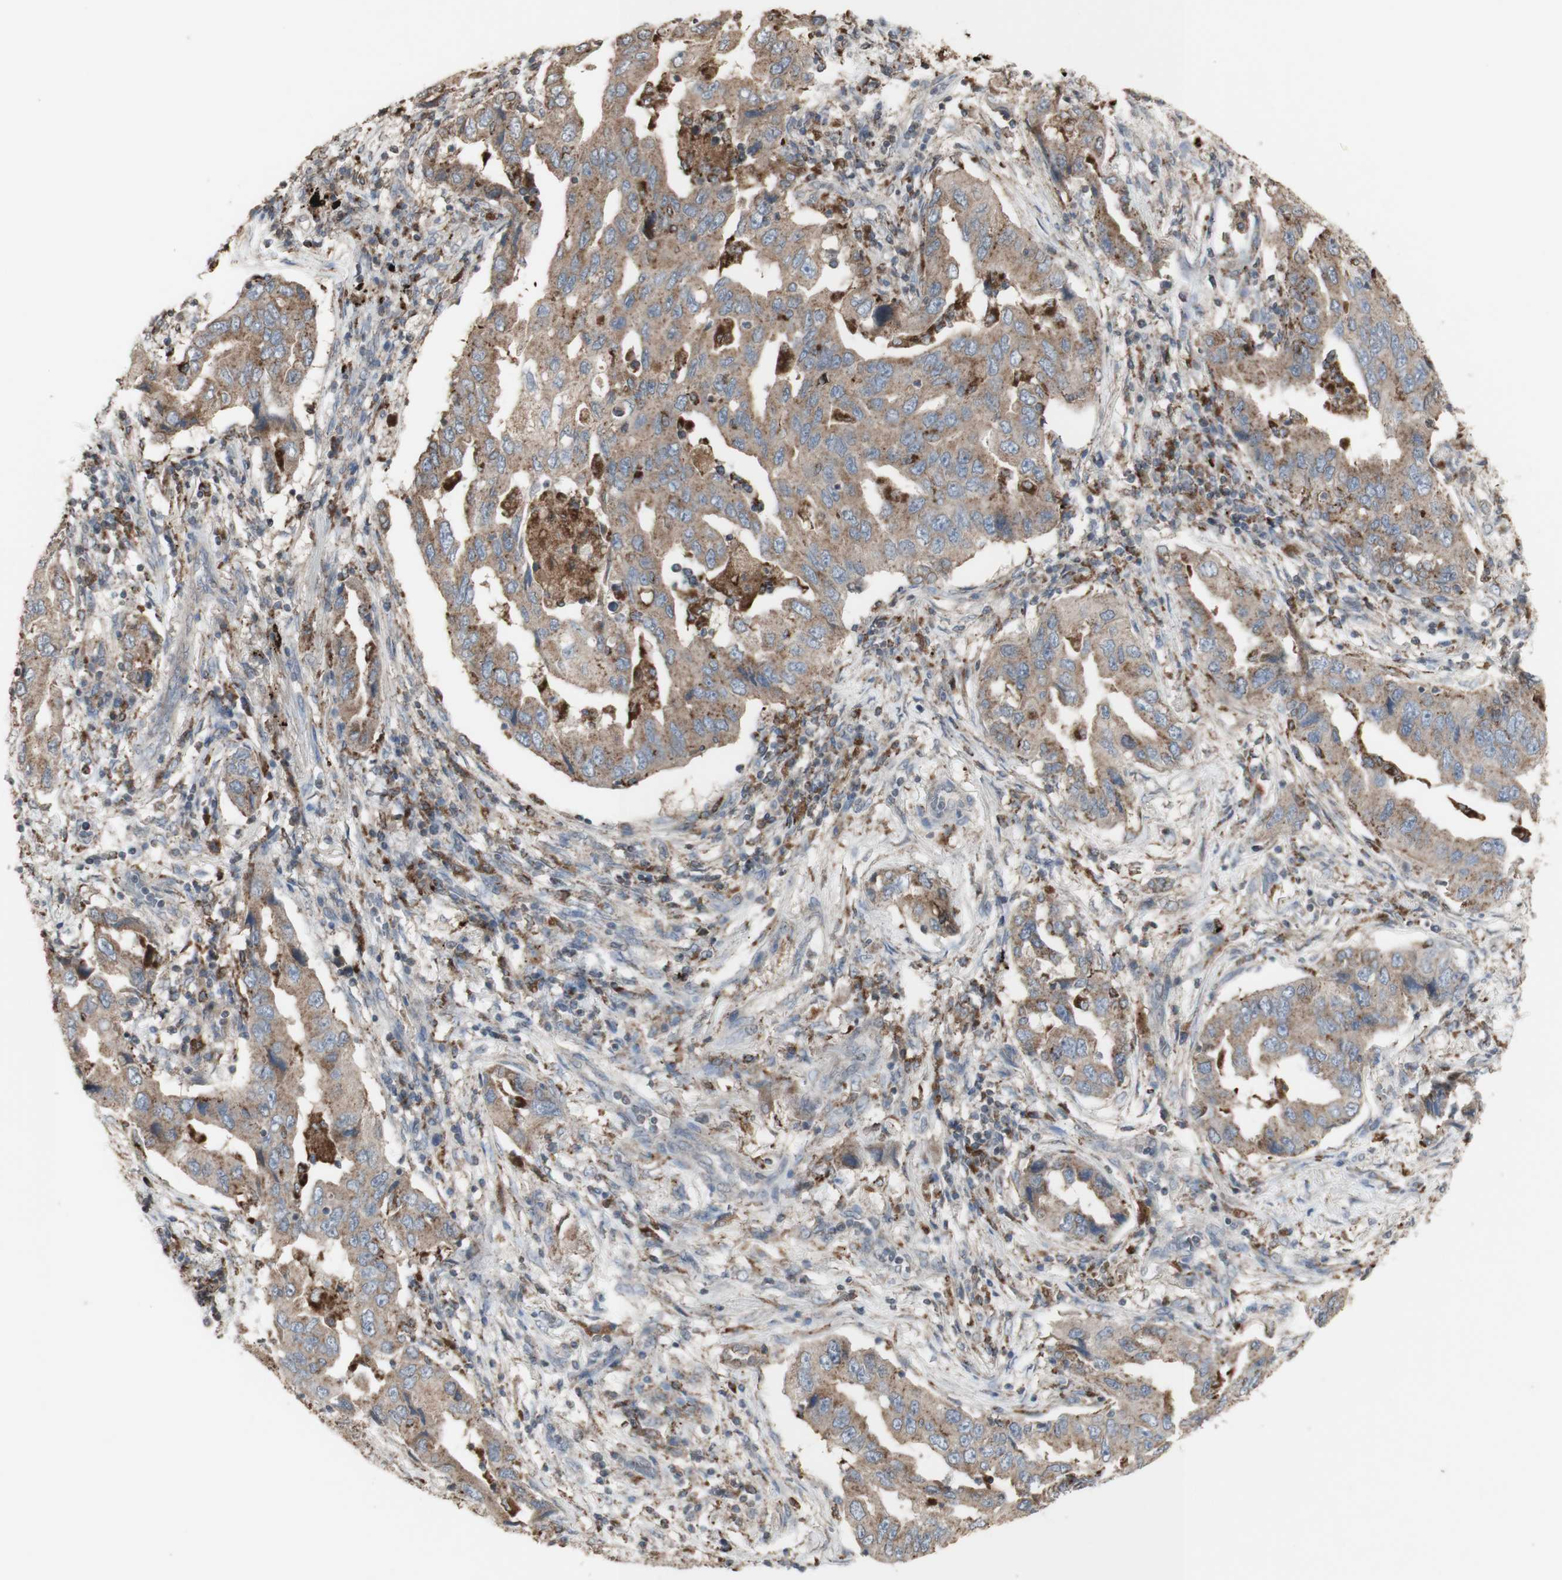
{"staining": {"intensity": "weak", "quantity": ">75%", "location": "cytoplasmic/membranous"}, "tissue": "lung cancer", "cell_type": "Tumor cells", "image_type": "cancer", "snomed": [{"axis": "morphology", "description": "Adenocarcinoma, NOS"}, {"axis": "topography", "description": "Lung"}], "caption": "Lung cancer tissue shows weak cytoplasmic/membranous expression in about >75% of tumor cells, visualized by immunohistochemistry. Immunohistochemistry (ihc) stains the protein of interest in brown and the nuclei are stained blue.", "gene": "ATP6V1E1", "patient": {"sex": "female", "age": 65}}